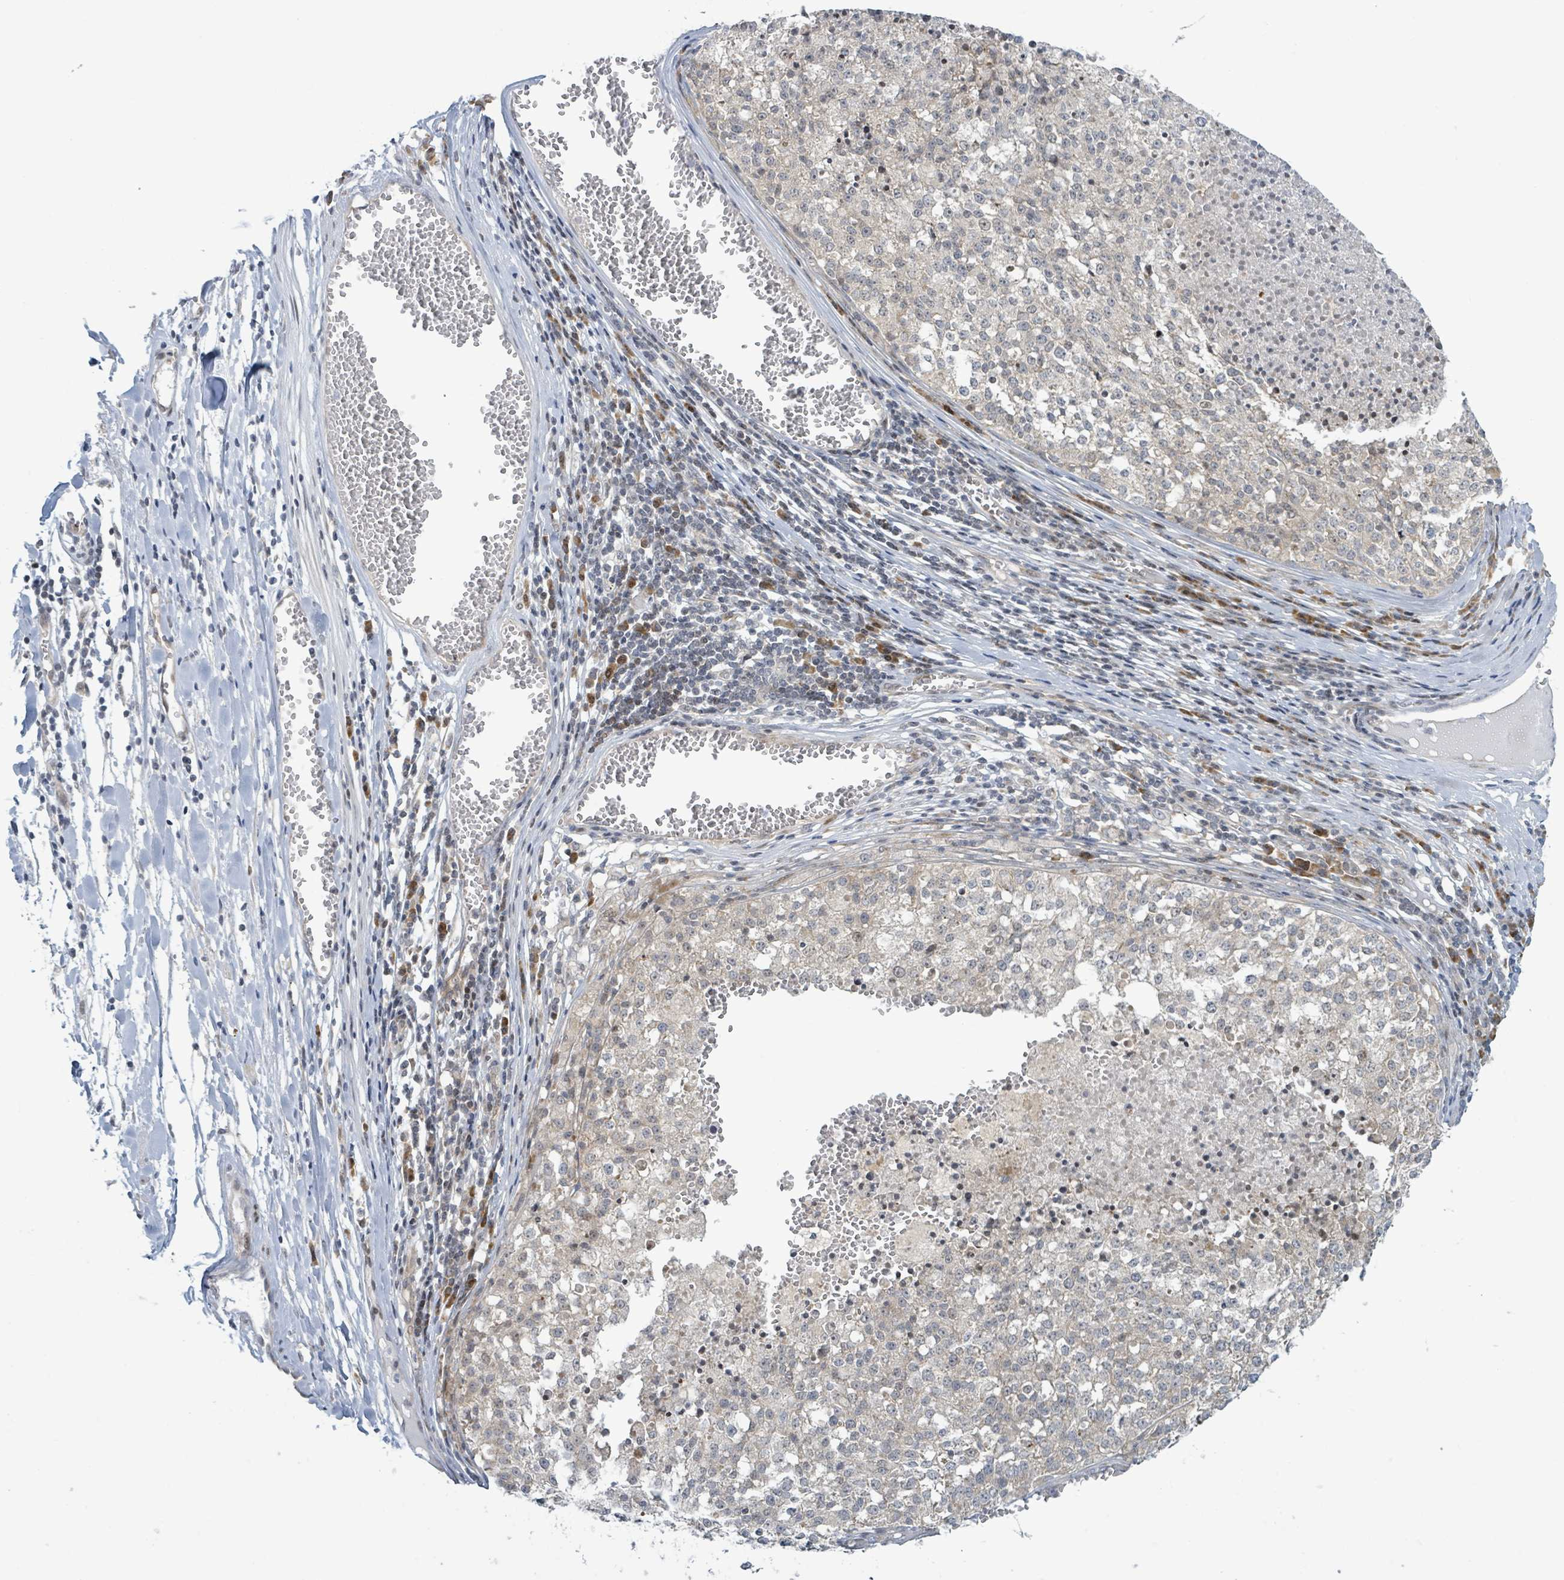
{"staining": {"intensity": "negative", "quantity": "none", "location": "none"}, "tissue": "melanoma", "cell_type": "Tumor cells", "image_type": "cancer", "snomed": [{"axis": "morphology", "description": "Malignant melanoma, NOS"}, {"axis": "topography", "description": "Skin"}], "caption": "A histopathology image of malignant melanoma stained for a protein reveals no brown staining in tumor cells.", "gene": "RPL32", "patient": {"sex": "female", "age": 64}}